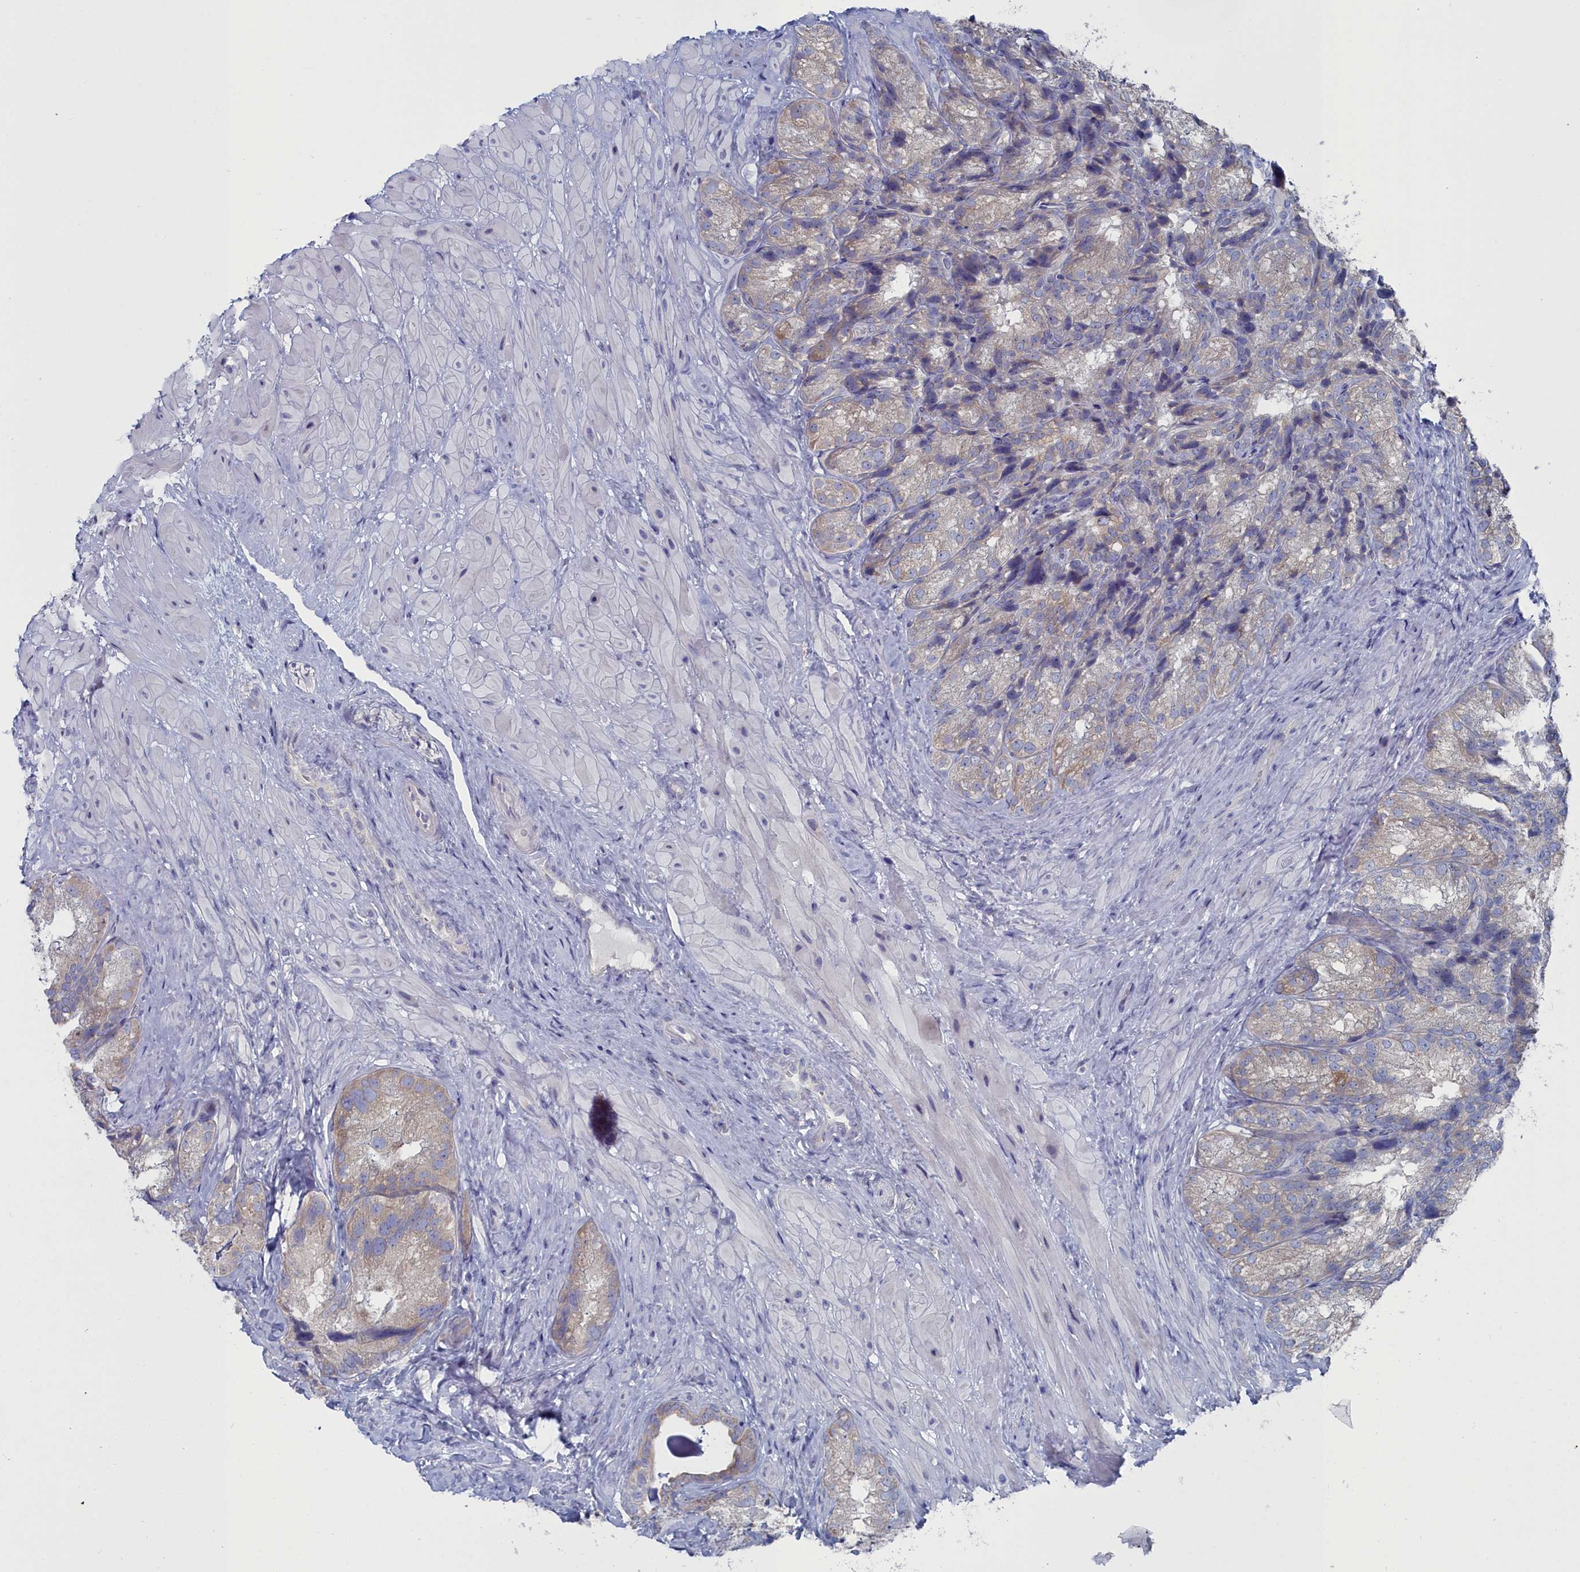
{"staining": {"intensity": "negative", "quantity": "none", "location": "none"}, "tissue": "seminal vesicle", "cell_type": "Glandular cells", "image_type": "normal", "snomed": [{"axis": "morphology", "description": "Normal tissue, NOS"}, {"axis": "topography", "description": "Seminal veicle"}], "caption": "Benign seminal vesicle was stained to show a protein in brown. There is no significant positivity in glandular cells. (IHC, brightfield microscopy, high magnification).", "gene": "CCDC149", "patient": {"sex": "male", "age": 58}}